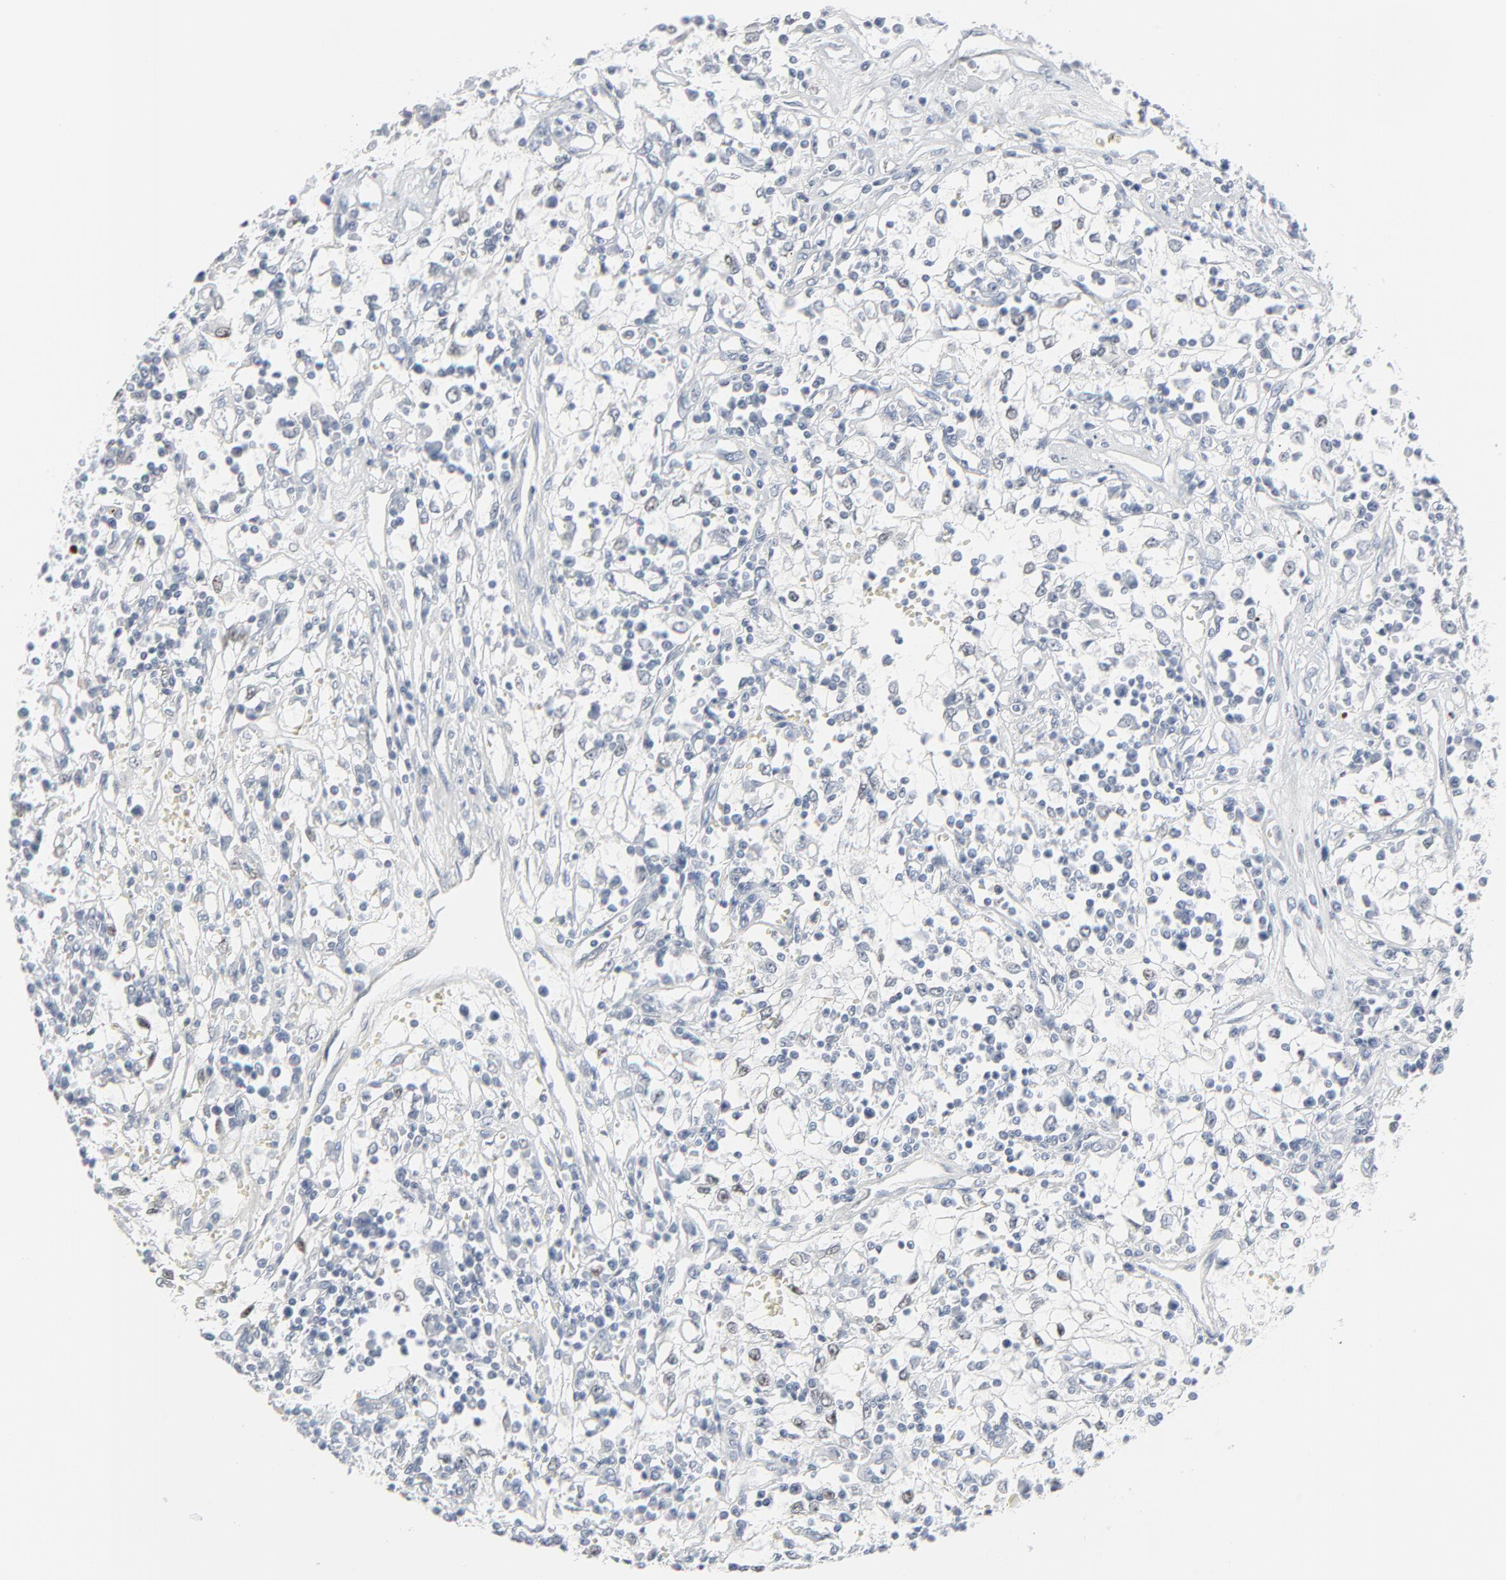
{"staining": {"intensity": "negative", "quantity": "none", "location": "none"}, "tissue": "renal cancer", "cell_type": "Tumor cells", "image_type": "cancer", "snomed": [{"axis": "morphology", "description": "Inflammation, NOS"}, {"axis": "morphology", "description": "Adenocarcinoma, NOS"}, {"axis": "topography", "description": "Kidney"}], "caption": "Tumor cells show no significant protein positivity in adenocarcinoma (renal).", "gene": "MITF", "patient": {"sex": "male", "age": 68}}